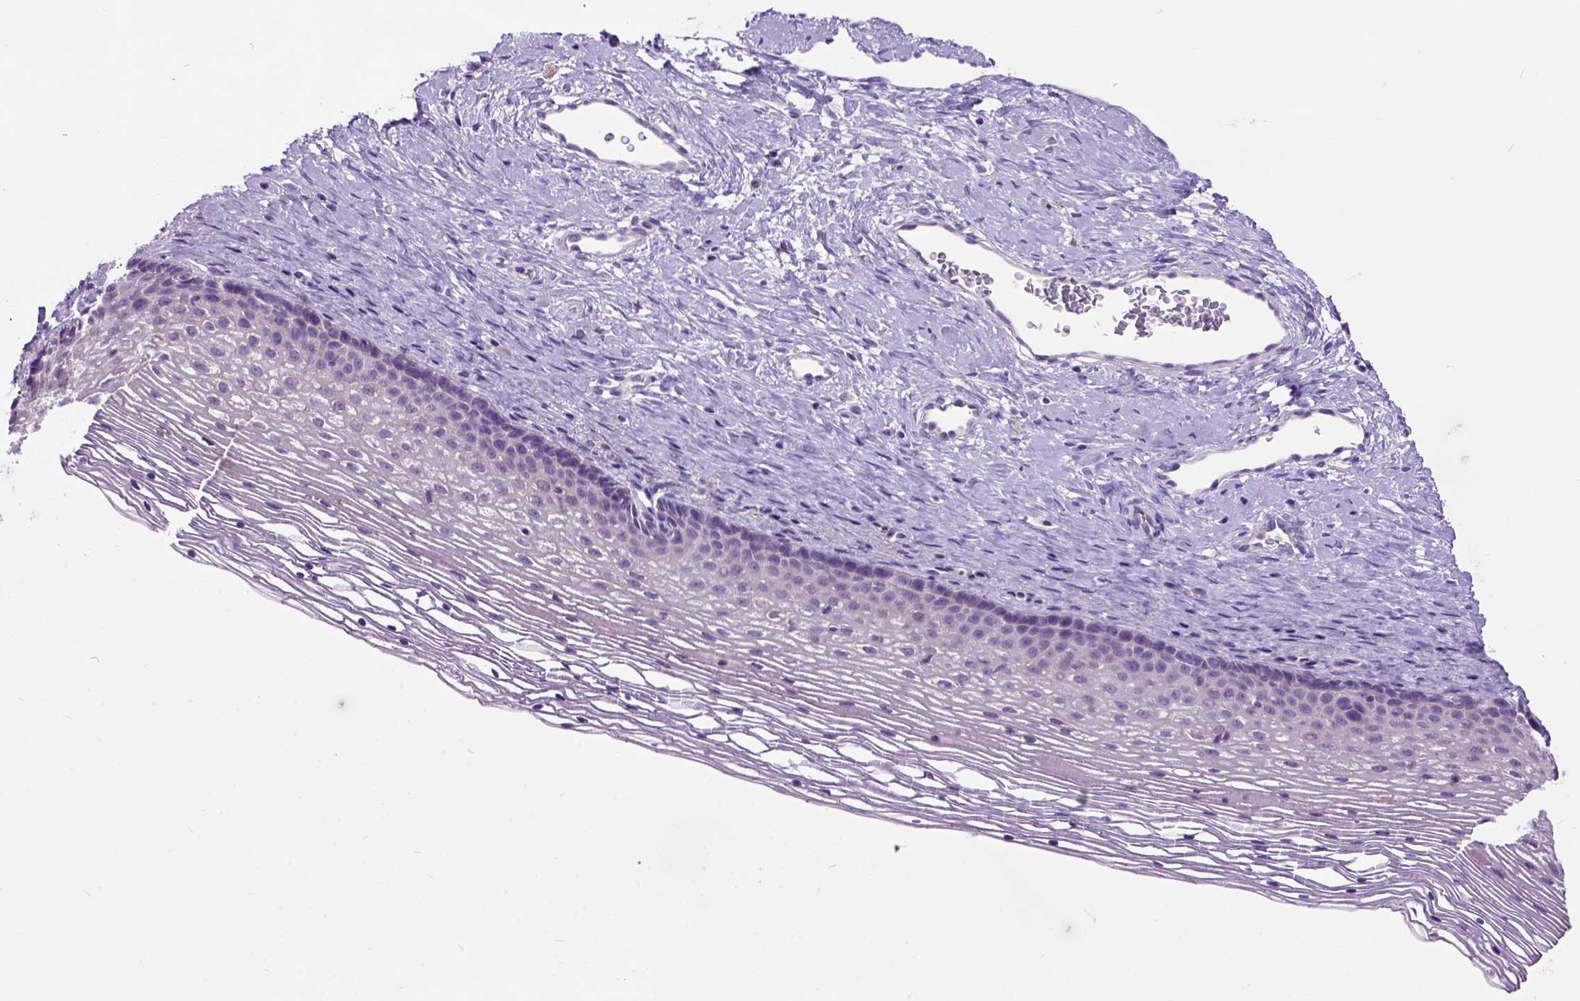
{"staining": {"intensity": "negative", "quantity": "none", "location": "none"}, "tissue": "cervix", "cell_type": "Glandular cells", "image_type": "normal", "snomed": [{"axis": "morphology", "description": "Normal tissue, NOS"}, {"axis": "topography", "description": "Cervix"}], "caption": "DAB (3,3'-diaminobenzidine) immunohistochemical staining of benign human cervix demonstrates no significant staining in glandular cells. (Stains: DAB IHC with hematoxylin counter stain, Microscopy: brightfield microscopy at high magnification).", "gene": "MAPT", "patient": {"sex": "female", "age": 34}}